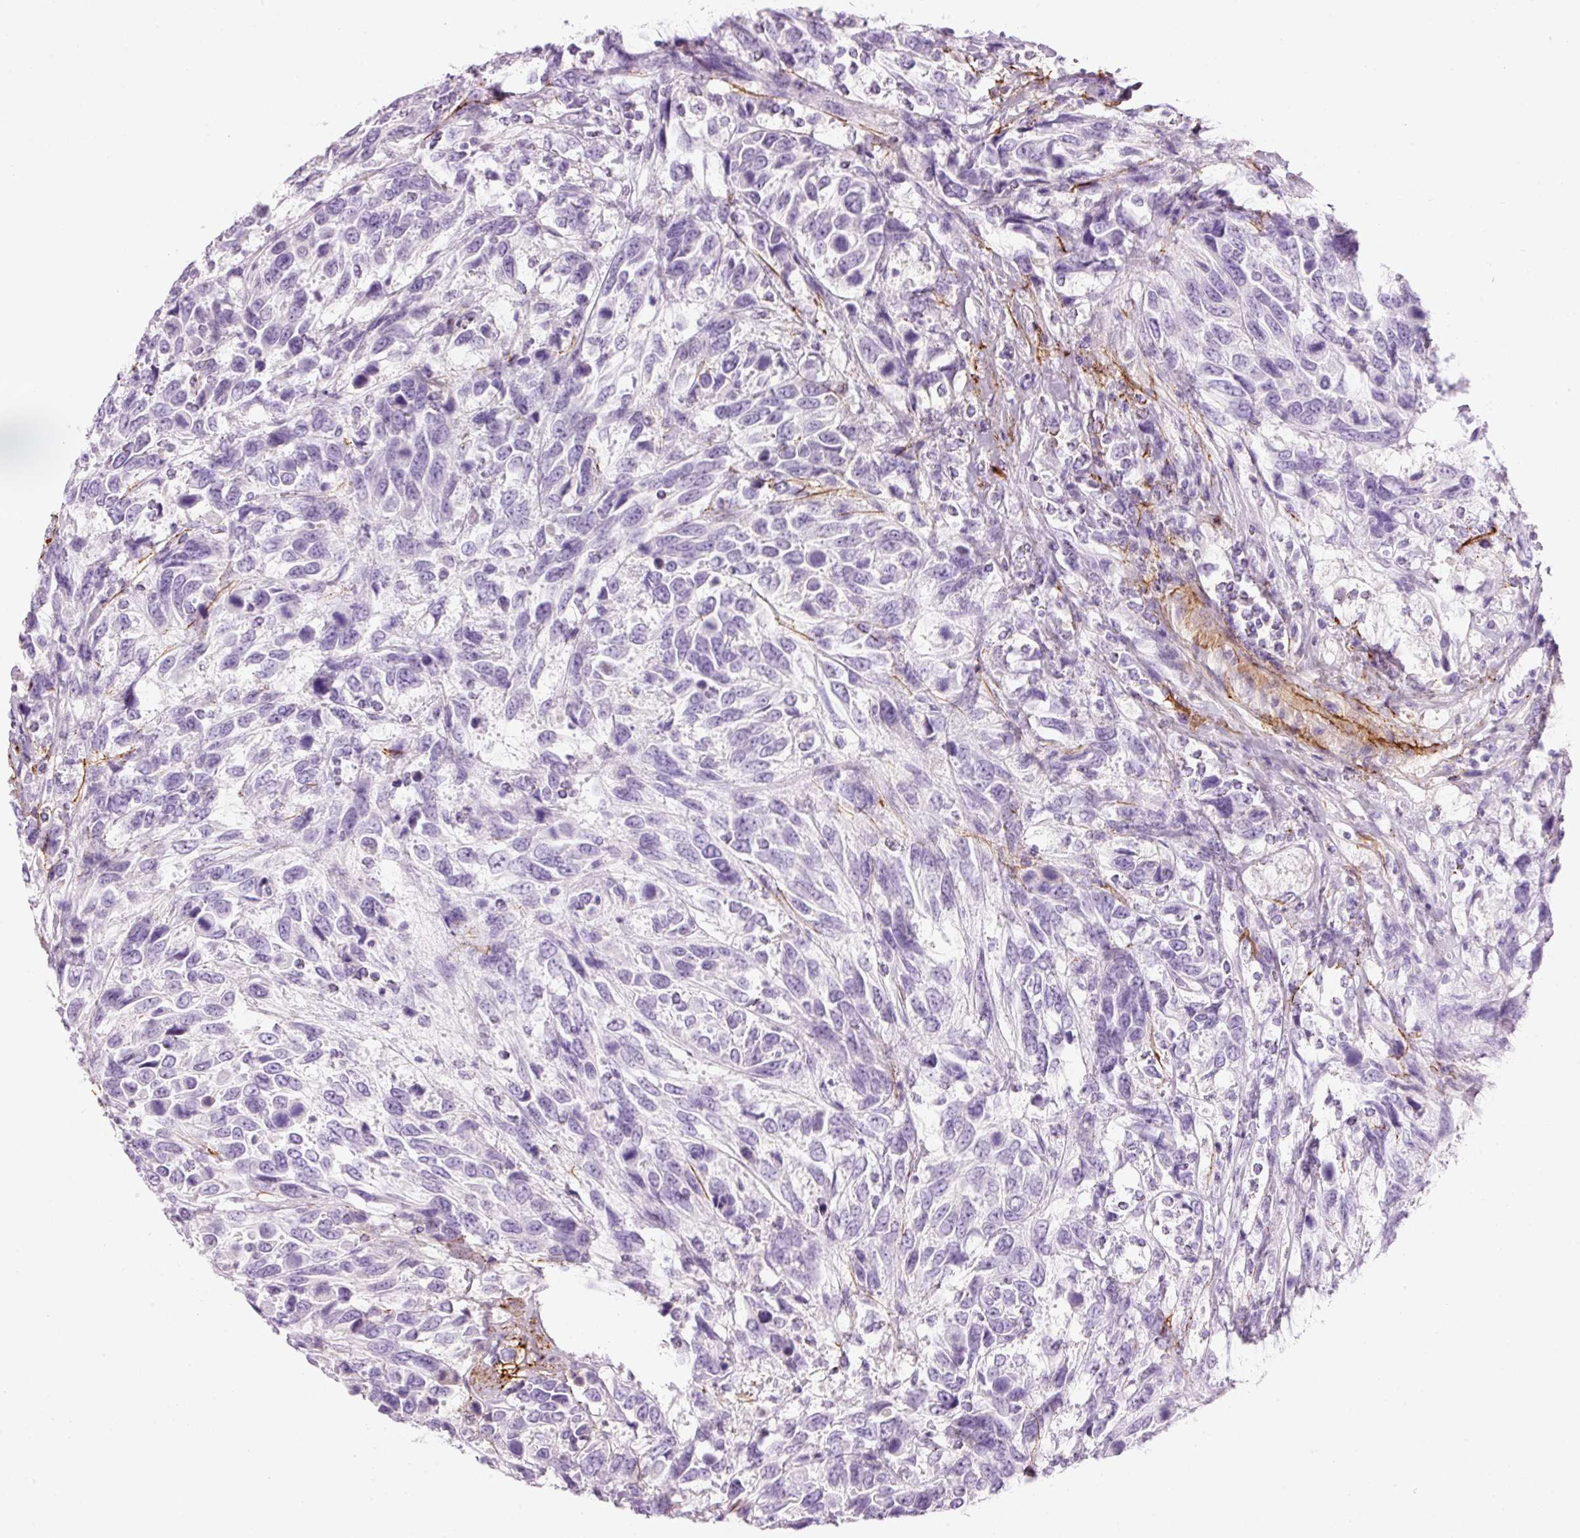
{"staining": {"intensity": "negative", "quantity": "none", "location": "none"}, "tissue": "urothelial cancer", "cell_type": "Tumor cells", "image_type": "cancer", "snomed": [{"axis": "morphology", "description": "Urothelial carcinoma, High grade"}, {"axis": "topography", "description": "Urinary bladder"}], "caption": "Immunohistochemistry (IHC) of high-grade urothelial carcinoma demonstrates no expression in tumor cells. Nuclei are stained in blue.", "gene": "MFAP4", "patient": {"sex": "female", "age": 70}}